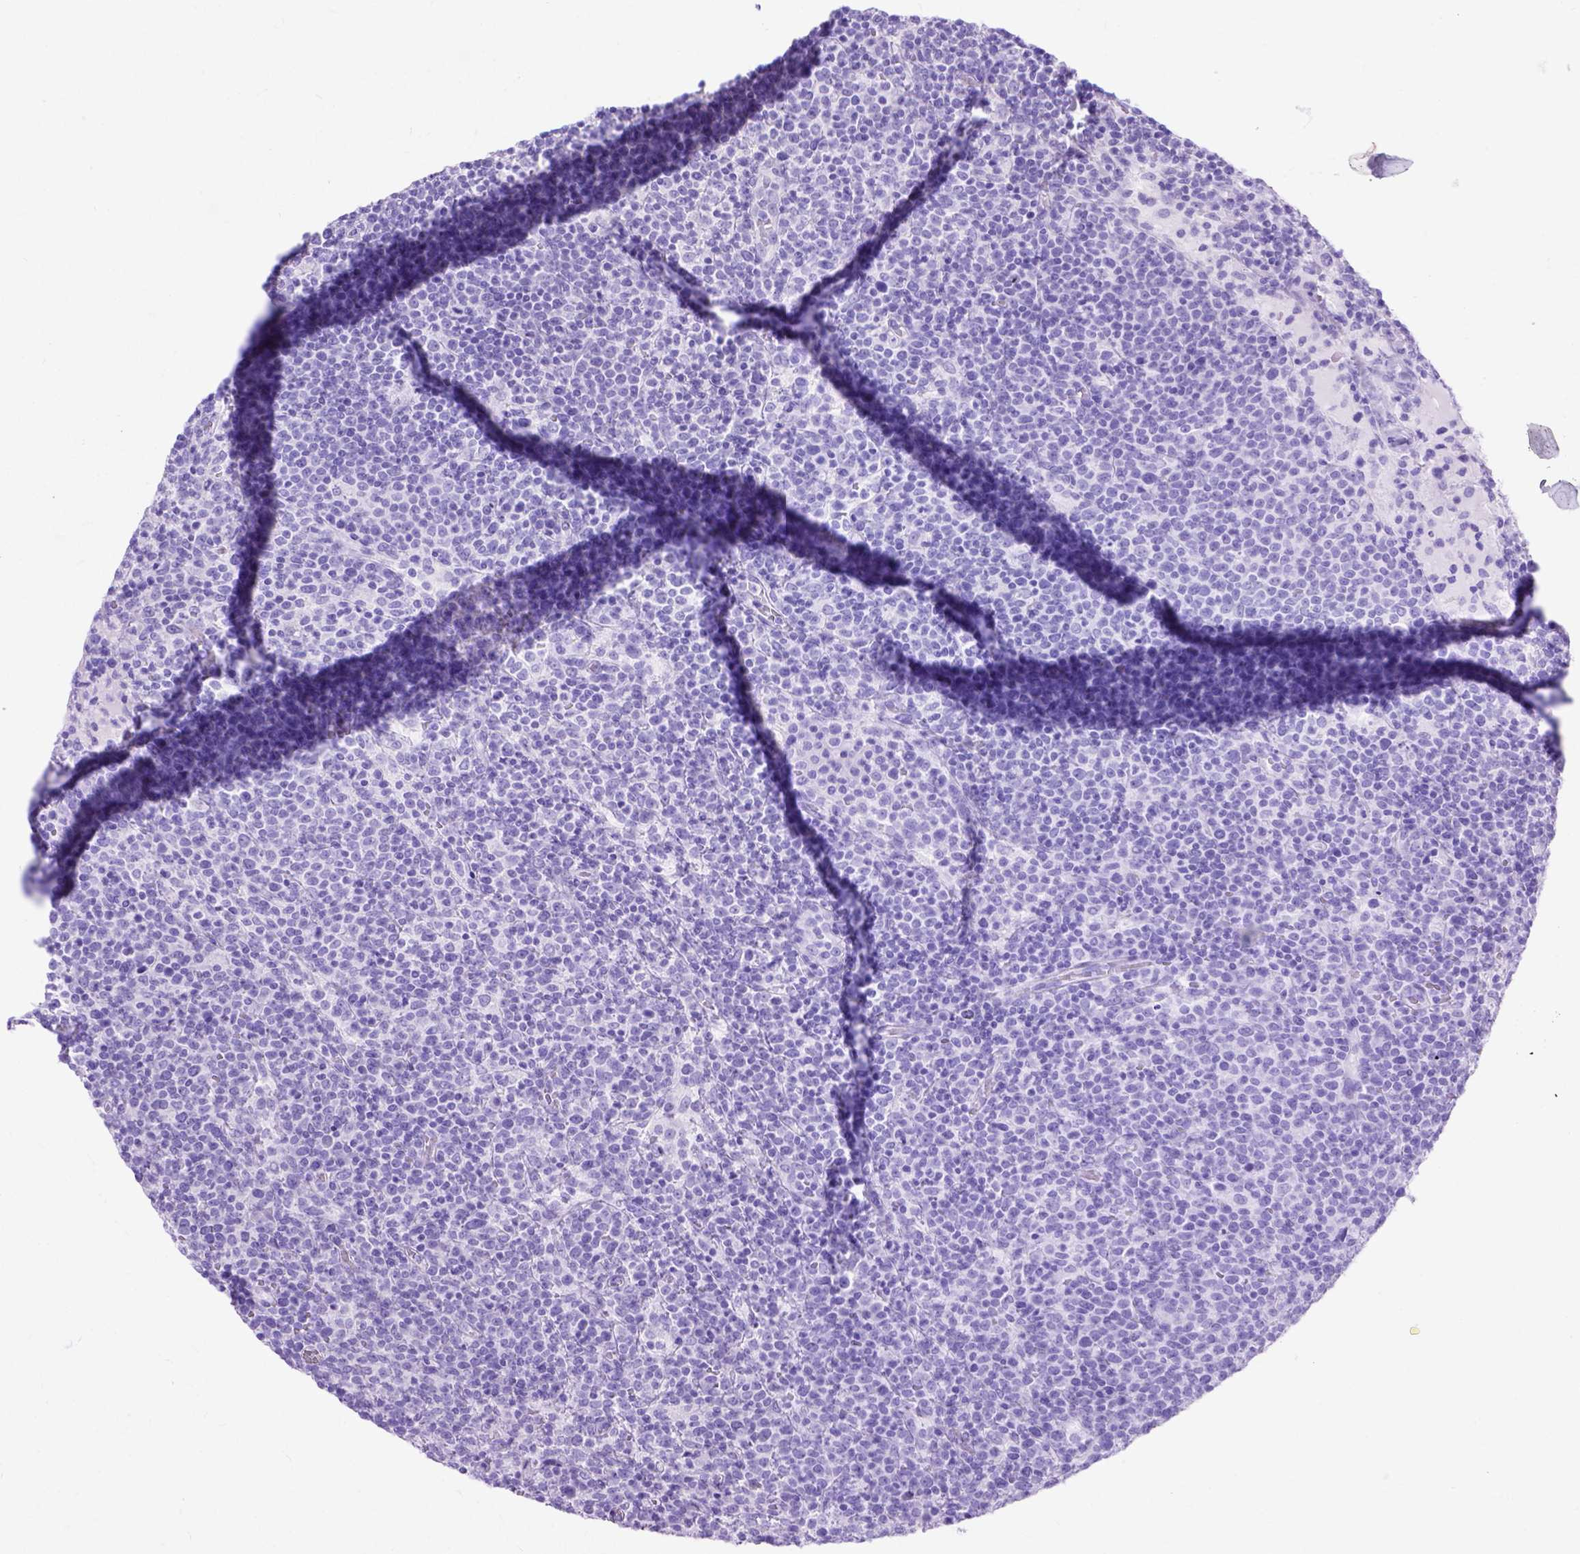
{"staining": {"intensity": "negative", "quantity": "none", "location": "none"}, "tissue": "lymphoma", "cell_type": "Tumor cells", "image_type": "cancer", "snomed": [{"axis": "morphology", "description": "Malignant lymphoma, non-Hodgkin's type, High grade"}, {"axis": "topography", "description": "Lymph node"}], "caption": "IHC photomicrograph of neoplastic tissue: human lymphoma stained with DAB reveals no significant protein expression in tumor cells.", "gene": "DNAH2", "patient": {"sex": "male", "age": 61}}